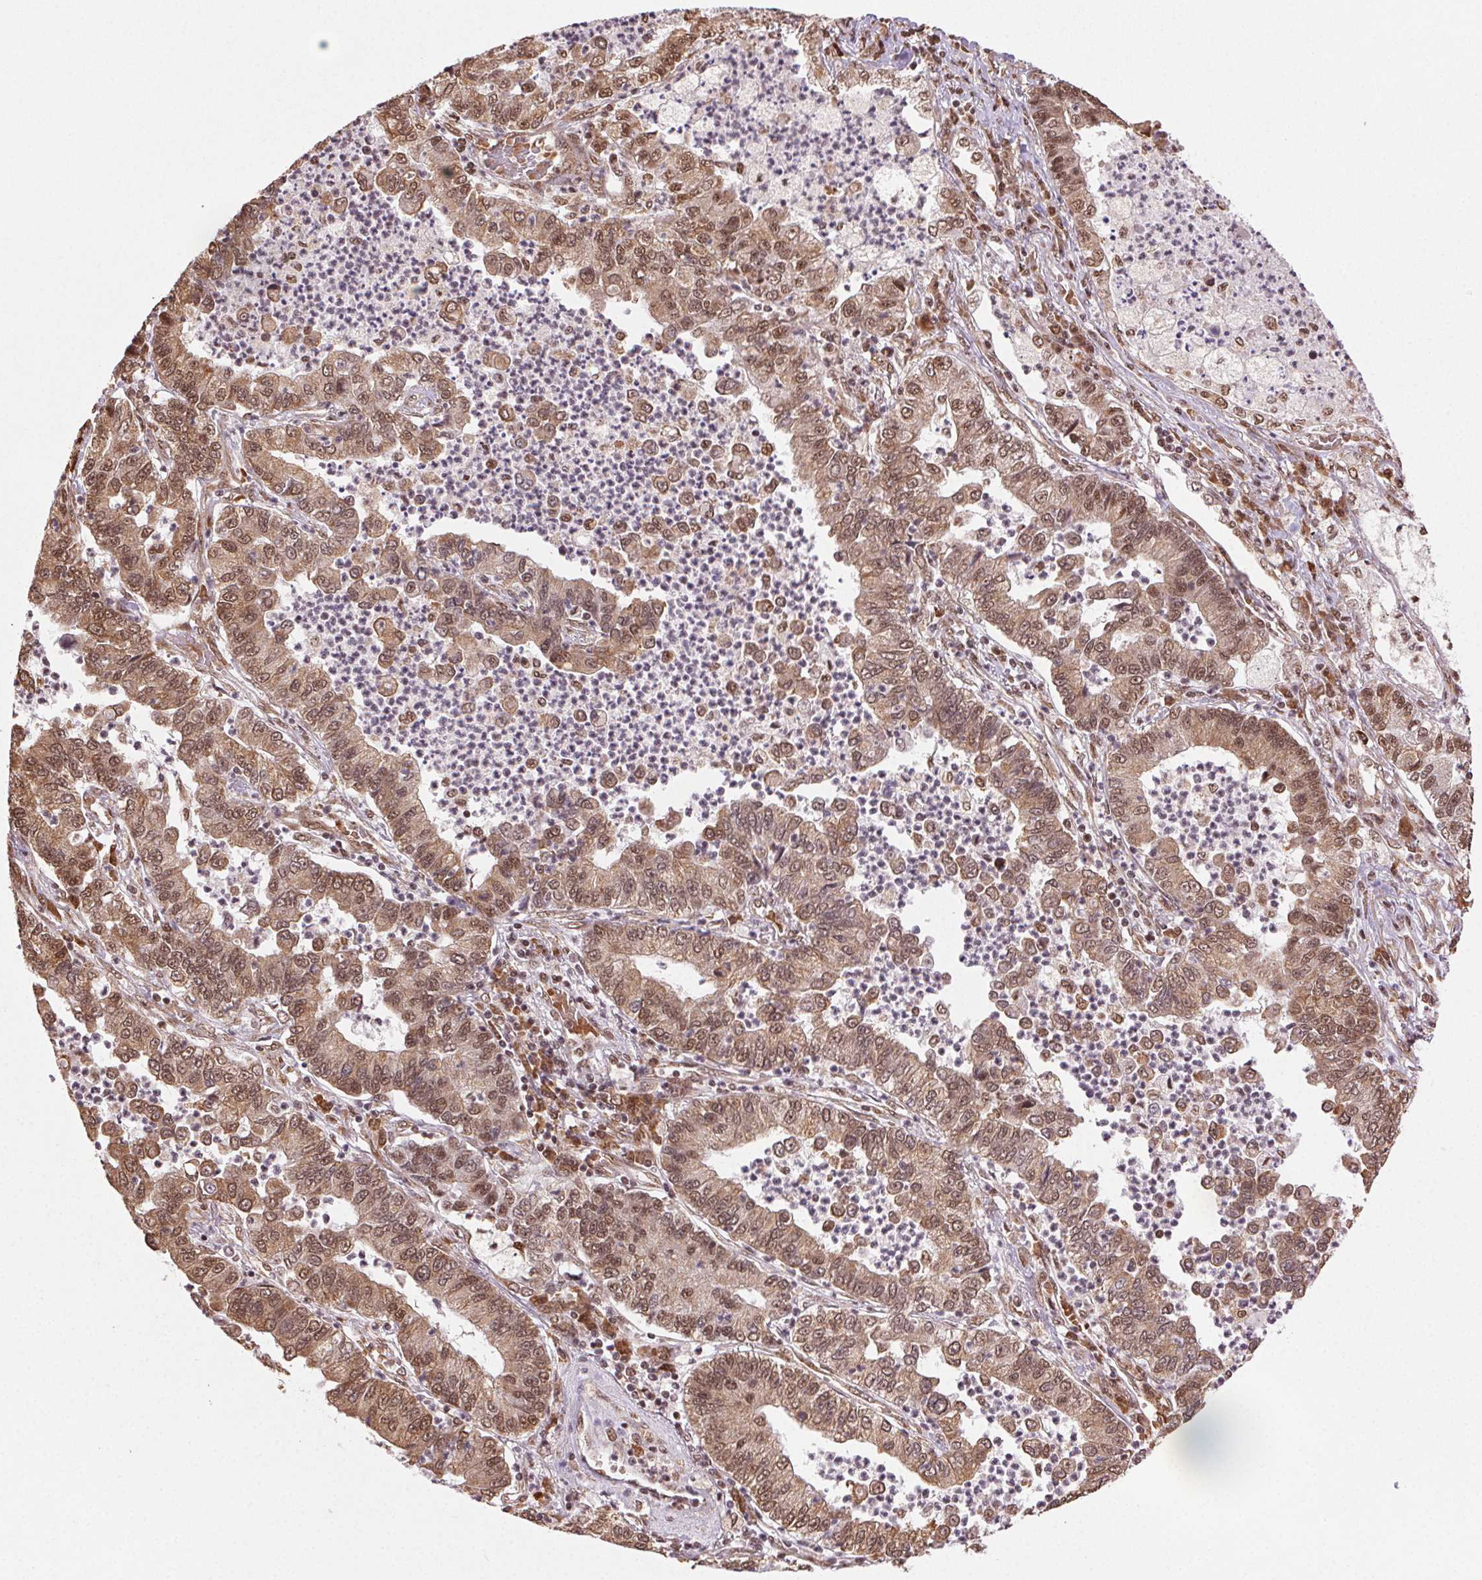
{"staining": {"intensity": "moderate", "quantity": ">75%", "location": "cytoplasmic/membranous,nuclear"}, "tissue": "lung cancer", "cell_type": "Tumor cells", "image_type": "cancer", "snomed": [{"axis": "morphology", "description": "Adenocarcinoma, NOS"}, {"axis": "topography", "description": "Lung"}], "caption": "IHC histopathology image of neoplastic tissue: human lung adenocarcinoma stained using immunohistochemistry (IHC) displays medium levels of moderate protein expression localized specifically in the cytoplasmic/membranous and nuclear of tumor cells, appearing as a cytoplasmic/membranous and nuclear brown color.", "gene": "TREML4", "patient": {"sex": "female", "age": 57}}